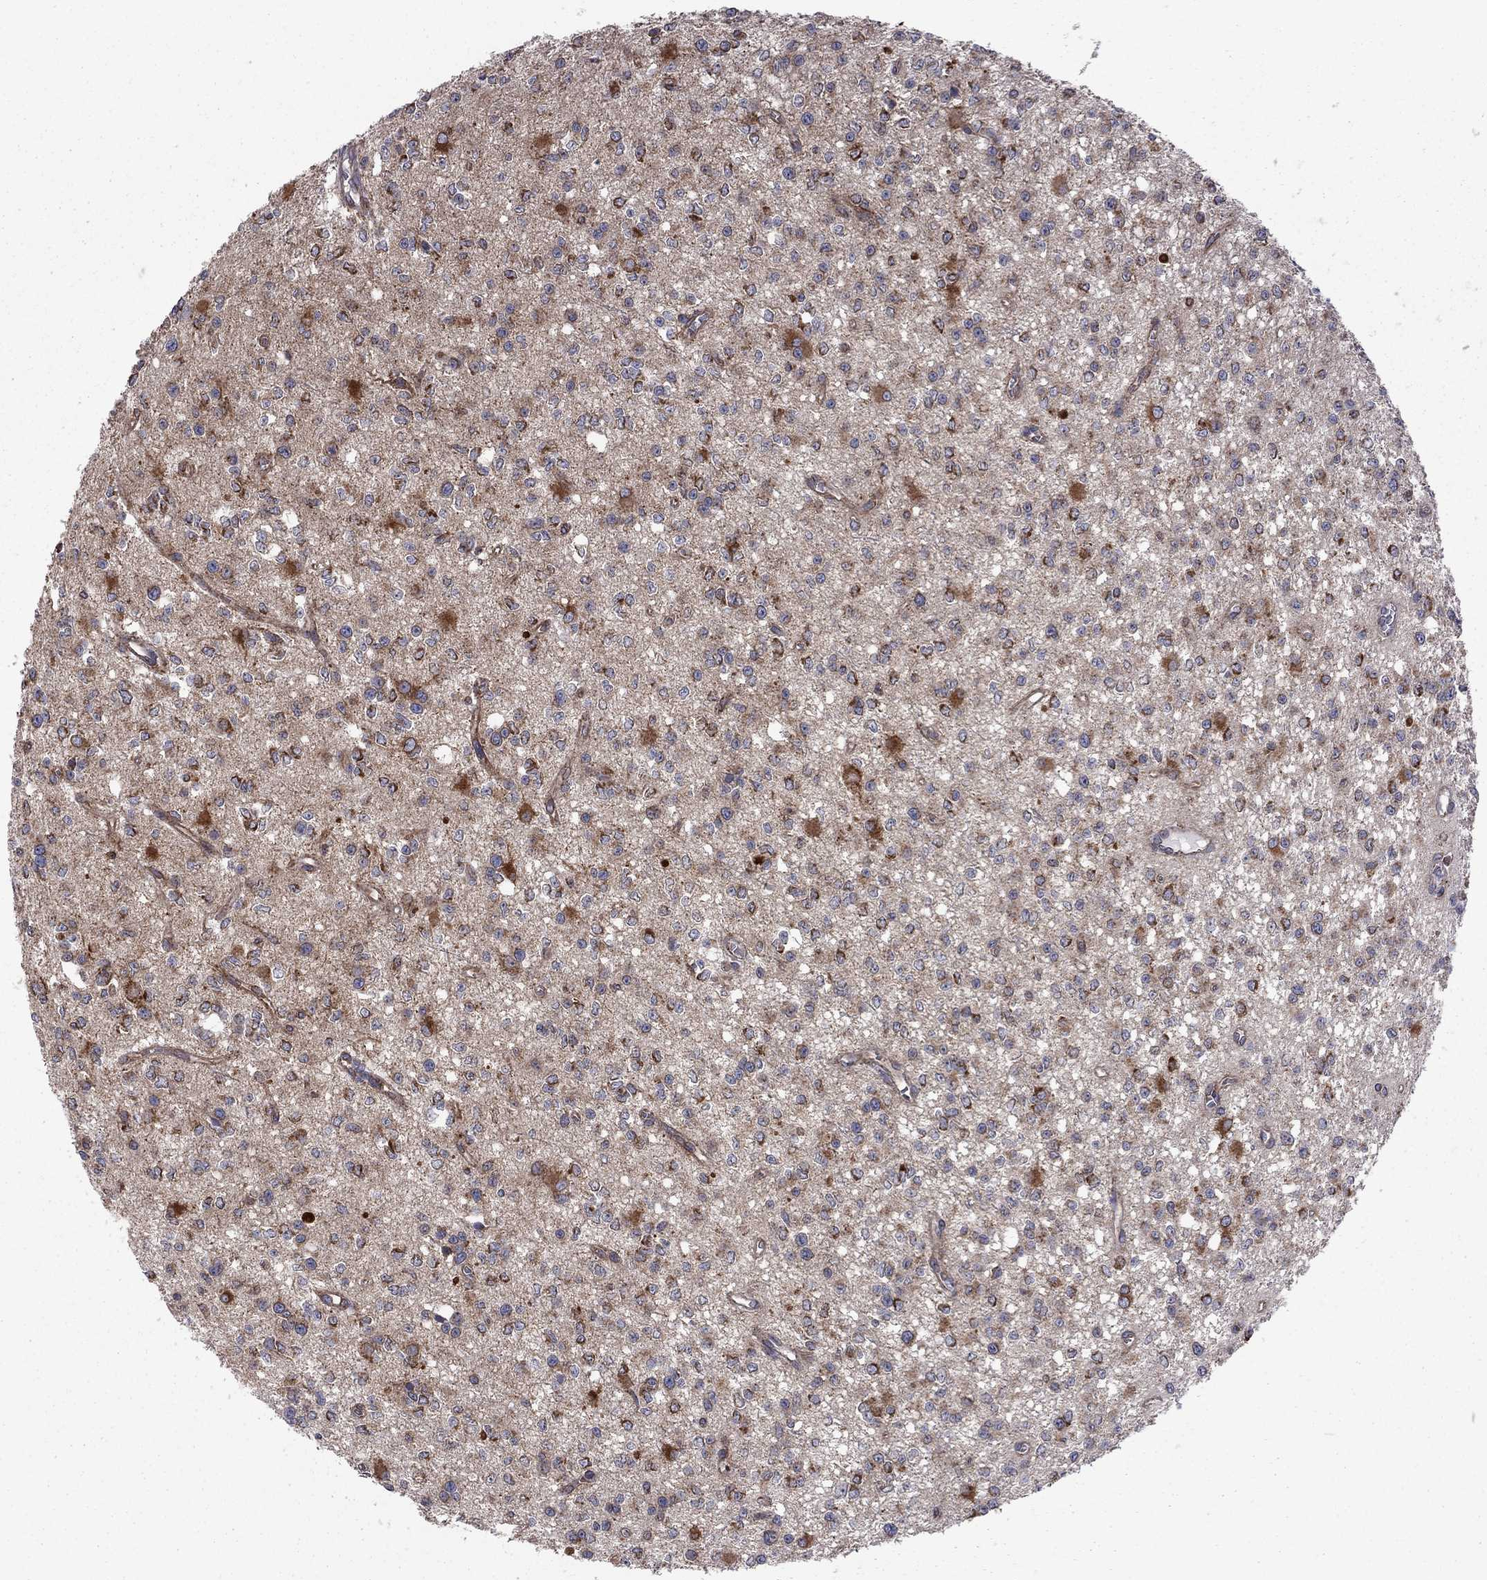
{"staining": {"intensity": "strong", "quantity": "<25%", "location": "cytoplasmic/membranous"}, "tissue": "glioma", "cell_type": "Tumor cells", "image_type": "cancer", "snomed": [{"axis": "morphology", "description": "Glioma, malignant, Low grade"}, {"axis": "topography", "description": "Brain"}], "caption": "Tumor cells show medium levels of strong cytoplasmic/membranous positivity in about <25% of cells in human glioma.", "gene": "CLPTM1", "patient": {"sex": "female", "age": 45}}